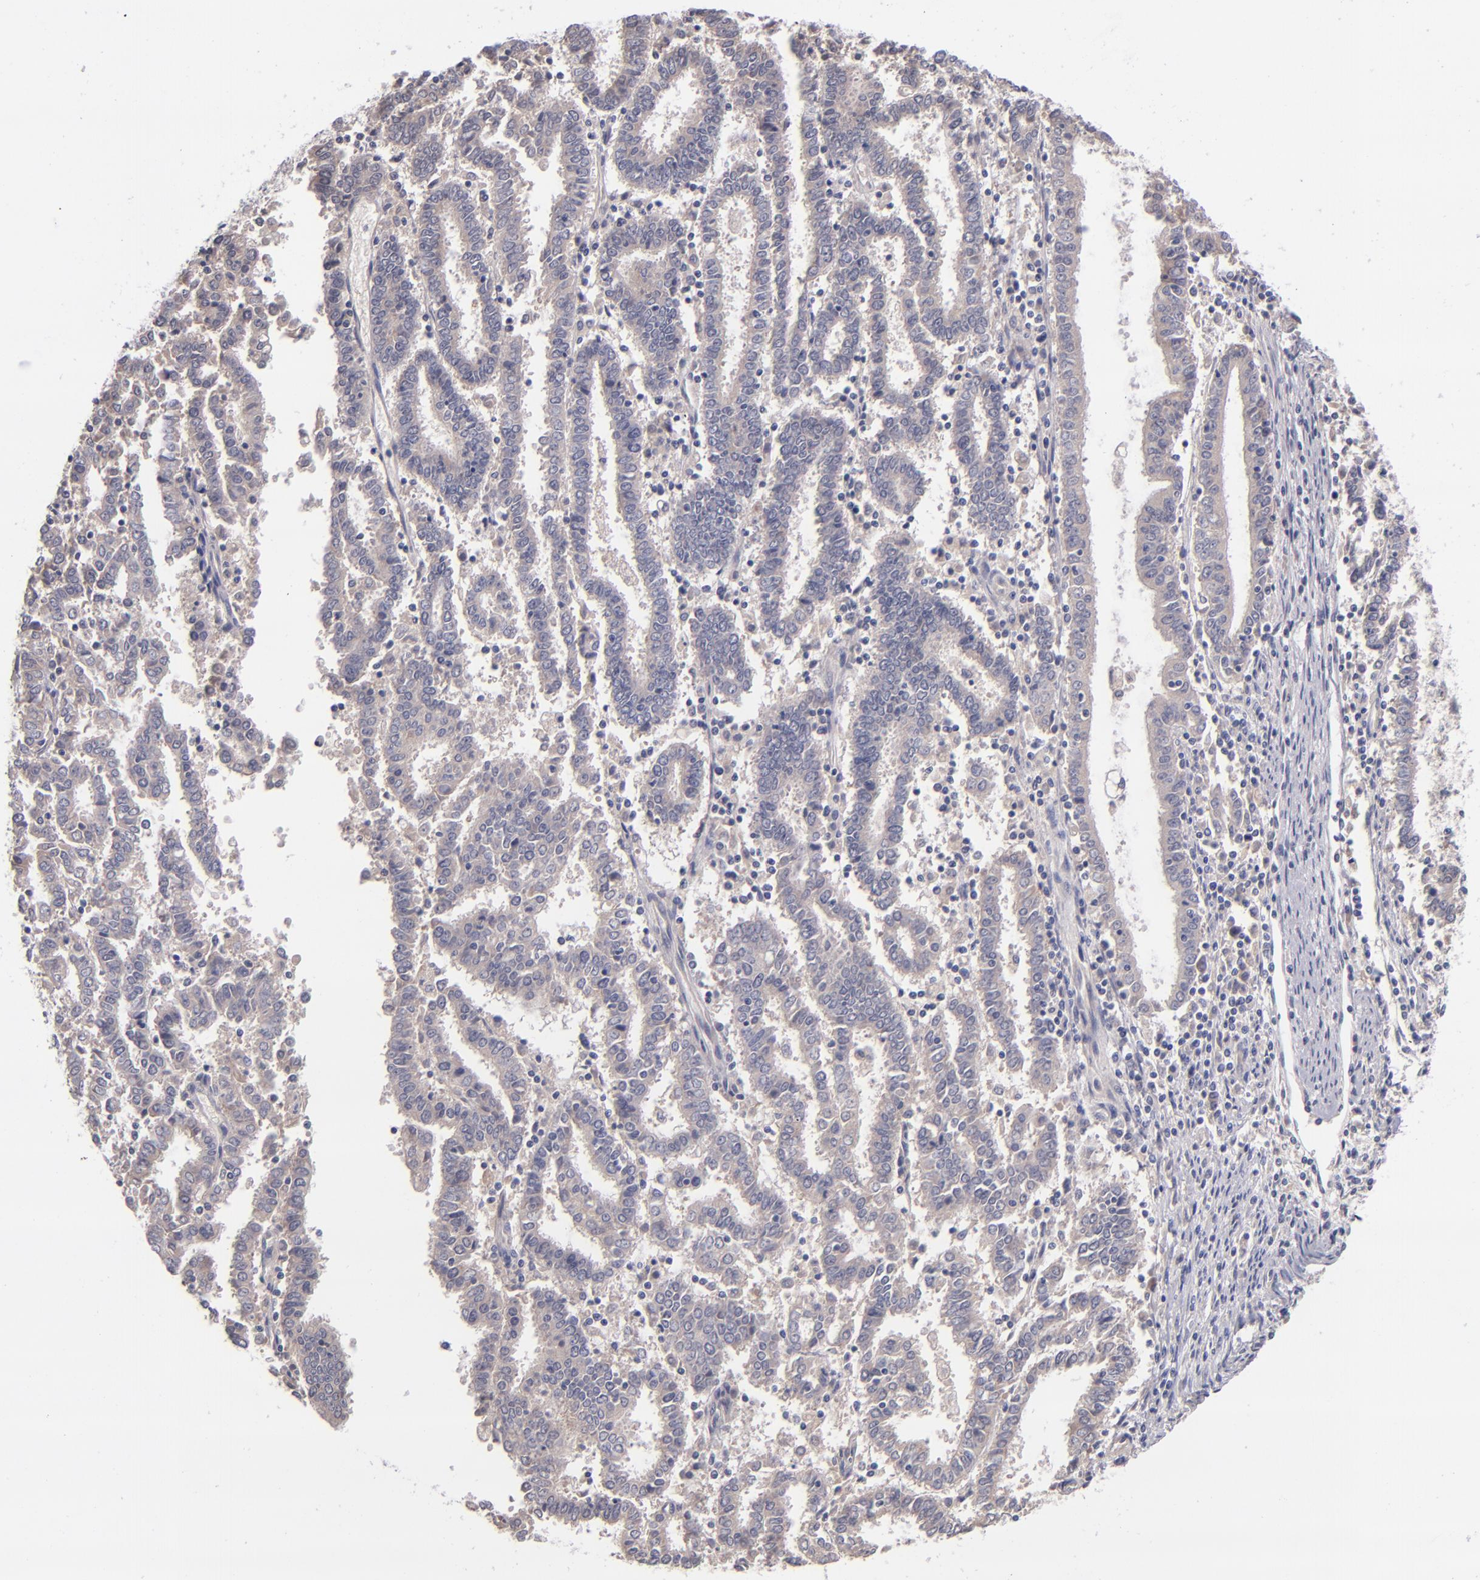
{"staining": {"intensity": "weak", "quantity": "25%-75%", "location": "cytoplasmic/membranous"}, "tissue": "endometrial cancer", "cell_type": "Tumor cells", "image_type": "cancer", "snomed": [{"axis": "morphology", "description": "Adenocarcinoma, NOS"}, {"axis": "topography", "description": "Uterus"}], "caption": "Brown immunohistochemical staining in adenocarcinoma (endometrial) demonstrates weak cytoplasmic/membranous staining in about 25%-75% of tumor cells.", "gene": "TSC2", "patient": {"sex": "female", "age": 83}}